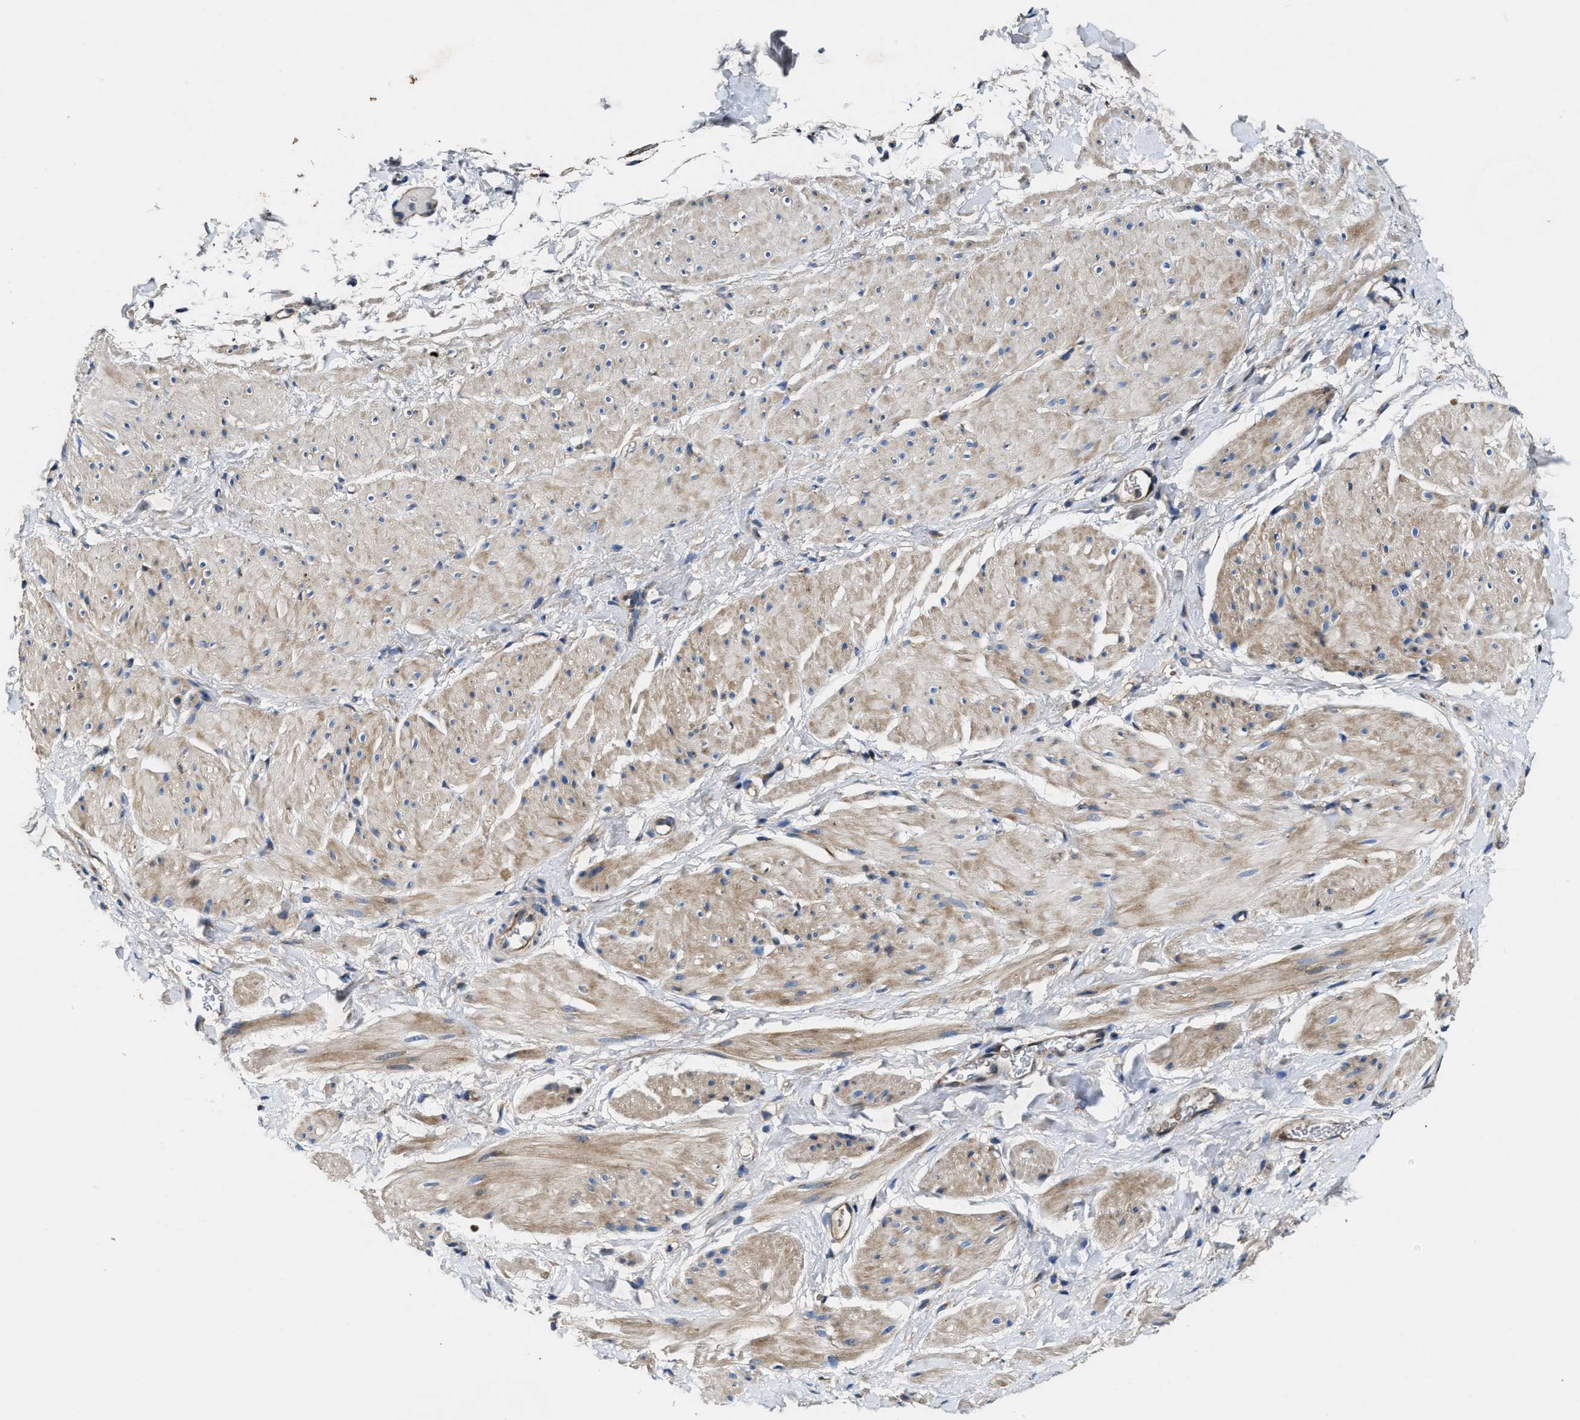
{"staining": {"intensity": "weak", "quantity": "25%-75%", "location": "cytoplasmic/membranous"}, "tissue": "smooth muscle", "cell_type": "Smooth muscle cells", "image_type": "normal", "snomed": [{"axis": "morphology", "description": "Normal tissue, NOS"}, {"axis": "topography", "description": "Smooth muscle"}], "caption": "A histopathology image of human smooth muscle stained for a protein demonstrates weak cytoplasmic/membranous brown staining in smooth muscle cells. (DAB (3,3'-diaminobenzidine) IHC with brightfield microscopy, high magnification).", "gene": "PTAR1", "patient": {"sex": "male", "age": 16}}